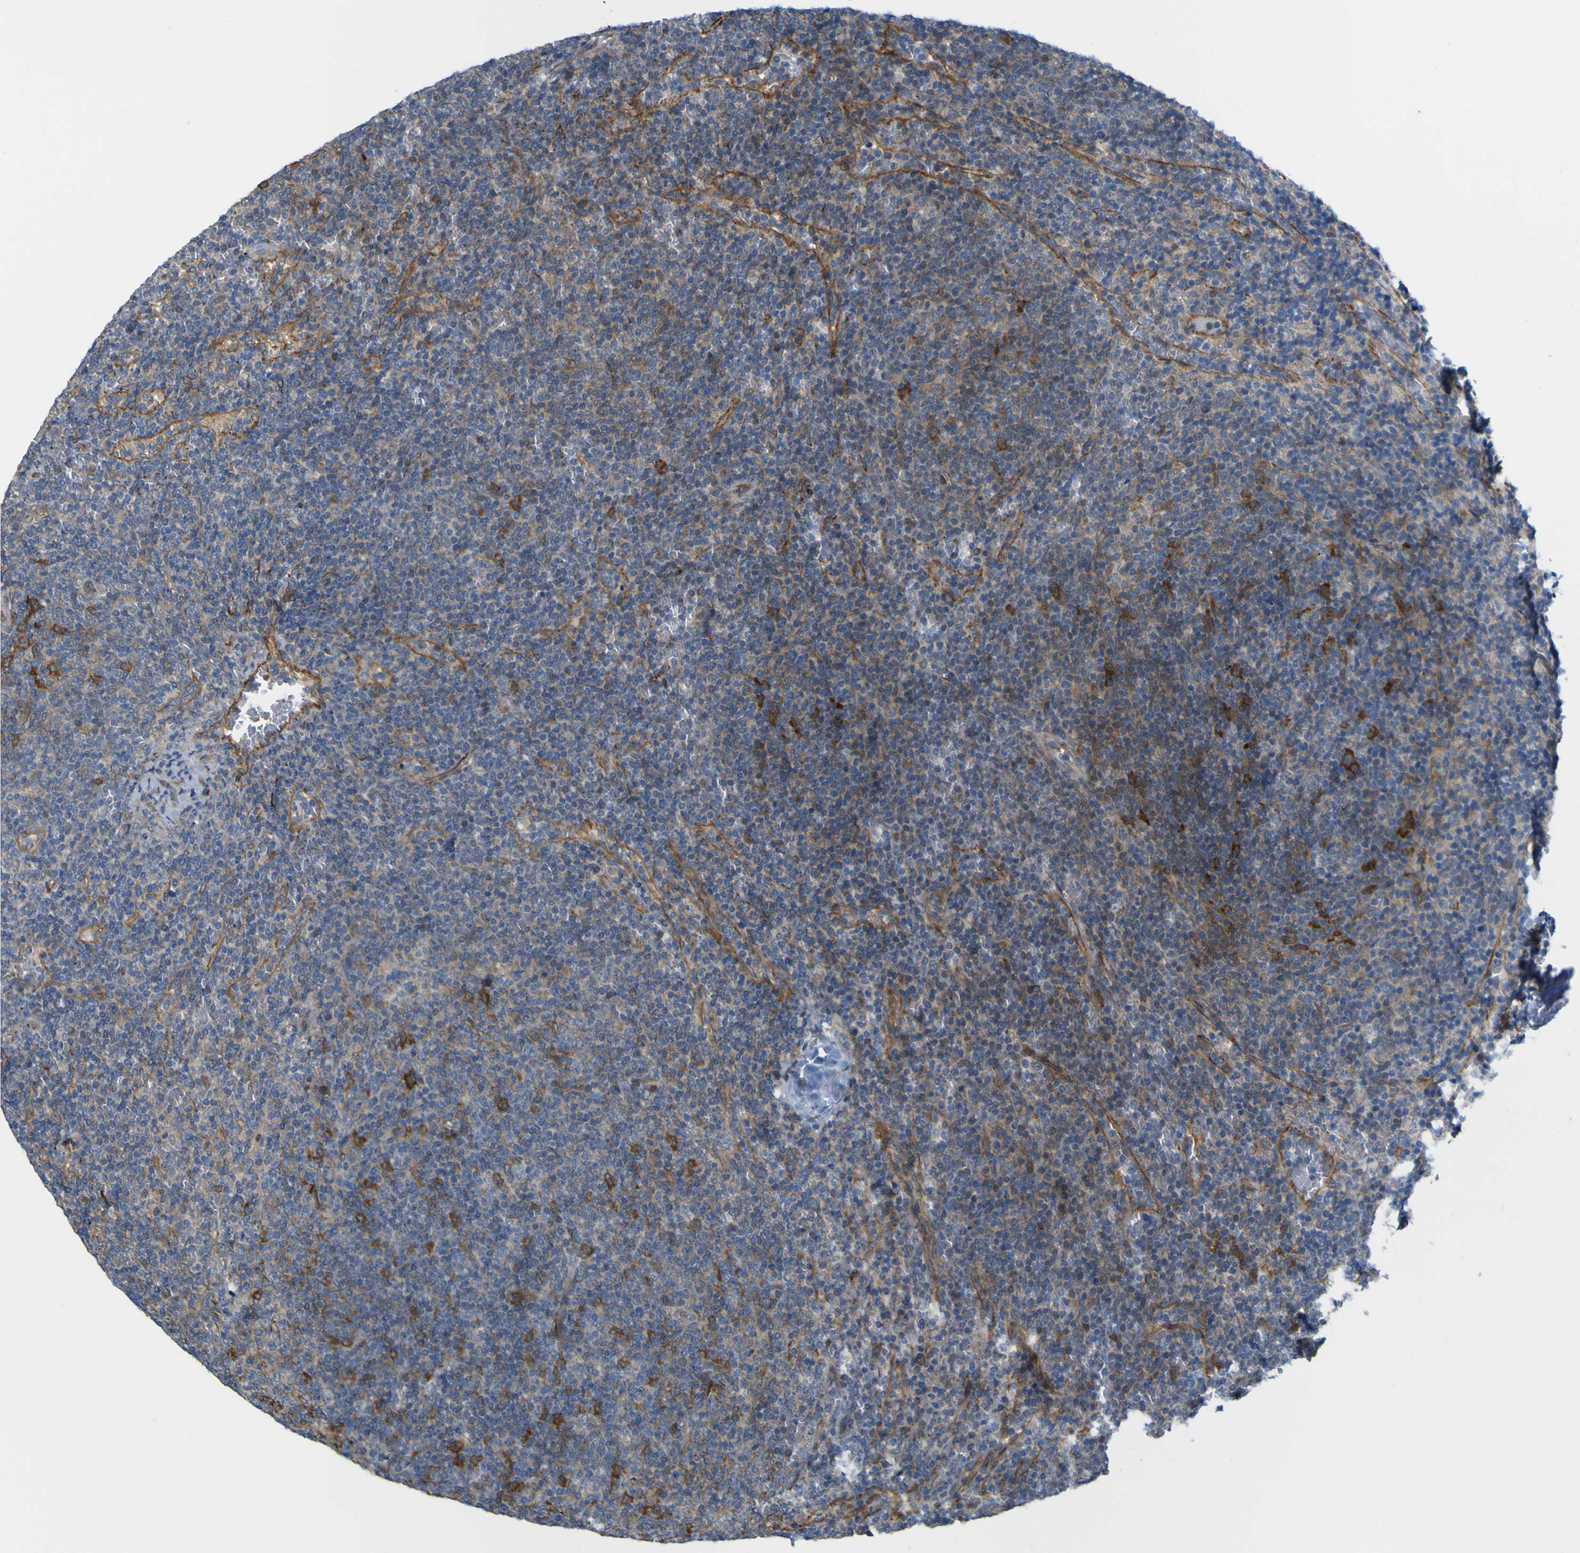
{"staining": {"intensity": "moderate", "quantity": ">75%", "location": "cytoplasmic/membranous"}, "tissue": "lymphoma", "cell_type": "Tumor cells", "image_type": "cancer", "snomed": [{"axis": "morphology", "description": "Malignant lymphoma, non-Hodgkin's type, Low grade"}, {"axis": "topography", "description": "Spleen"}], "caption": "Low-grade malignant lymphoma, non-Hodgkin's type stained with a protein marker demonstrates moderate staining in tumor cells.", "gene": "JPH1", "patient": {"sex": "female", "age": 50}}